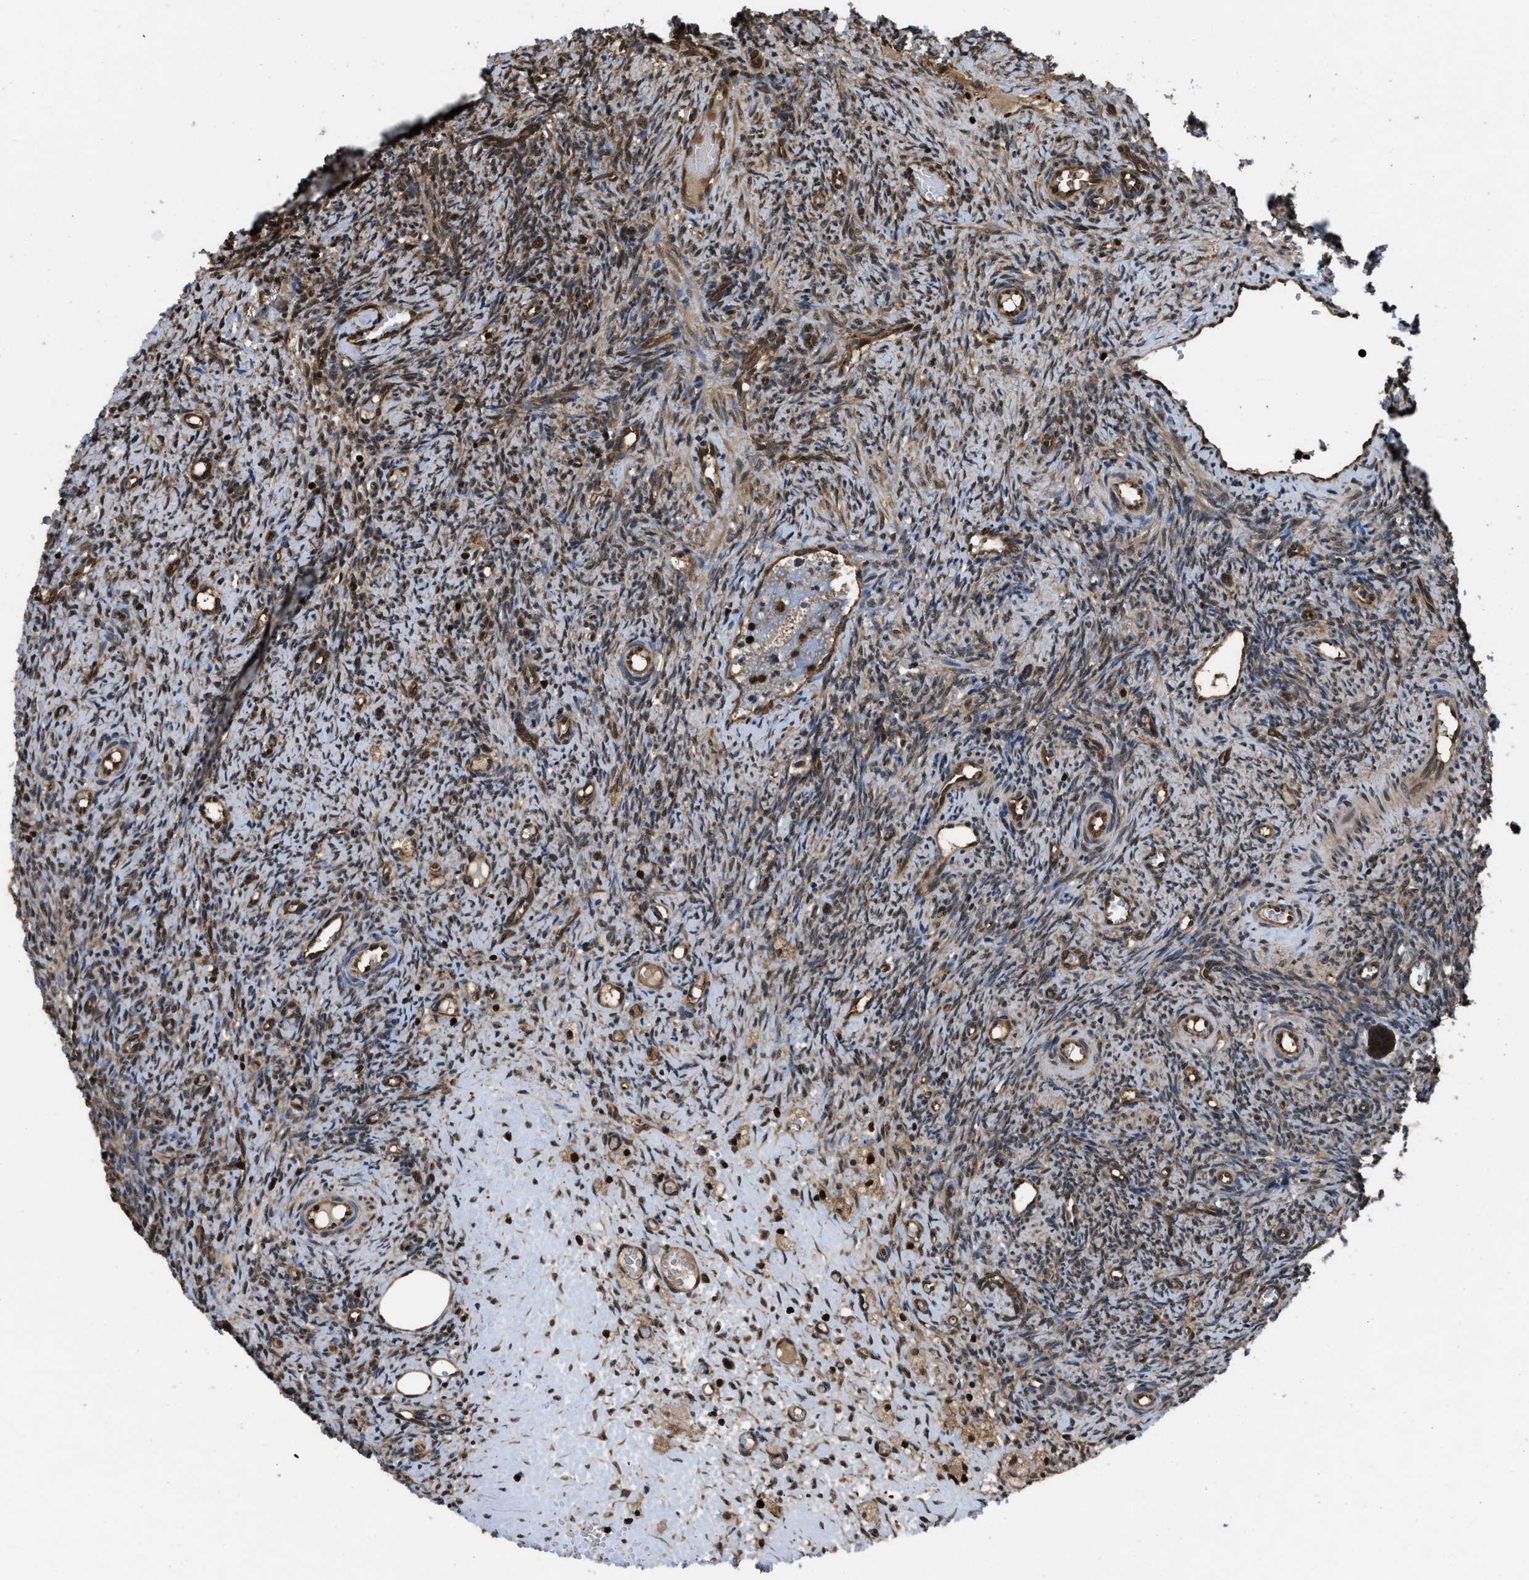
{"staining": {"intensity": "moderate", "quantity": ">75%", "location": "cytoplasmic/membranous,nuclear"}, "tissue": "ovary", "cell_type": "Follicle cells", "image_type": "normal", "snomed": [{"axis": "morphology", "description": "Normal tissue, NOS"}, {"axis": "topography", "description": "Ovary"}], "caption": "About >75% of follicle cells in benign human ovary demonstrate moderate cytoplasmic/membranous,nuclear protein positivity as visualized by brown immunohistochemical staining.", "gene": "FNTA", "patient": {"sex": "female", "age": 41}}